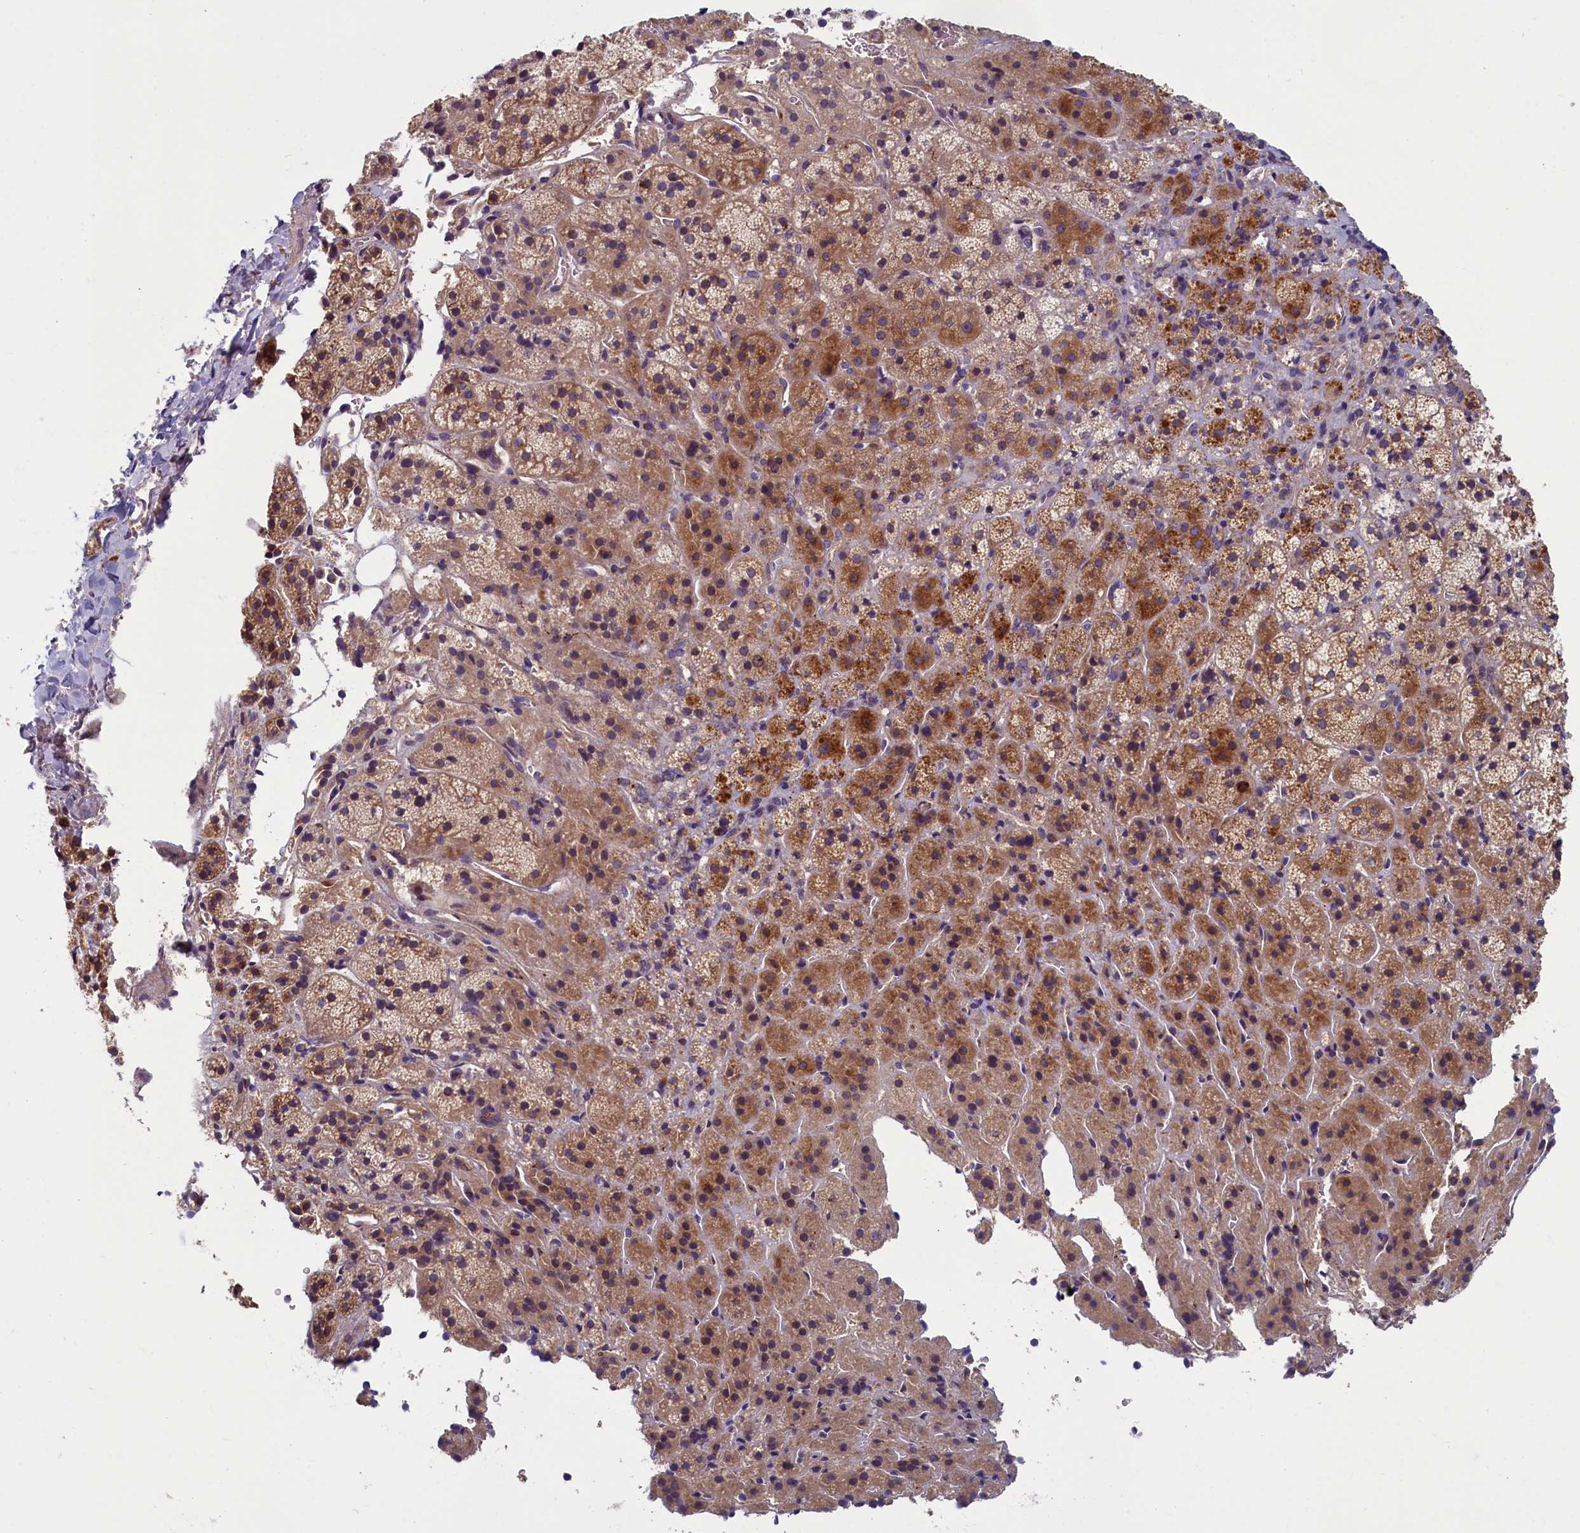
{"staining": {"intensity": "moderate", "quantity": ">75%", "location": "cytoplasmic/membranous"}, "tissue": "adrenal gland", "cell_type": "Glandular cells", "image_type": "normal", "snomed": [{"axis": "morphology", "description": "Normal tissue, NOS"}, {"axis": "topography", "description": "Adrenal gland"}], "caption": "DAB immunohistochemical staining of normal adrenal gland demonstrates moderate cytoplasmic/membranous protein expression in about >75% of glandular cells.", "gene": "TNK2", "patient": {"sex": "female", "age": 44}}